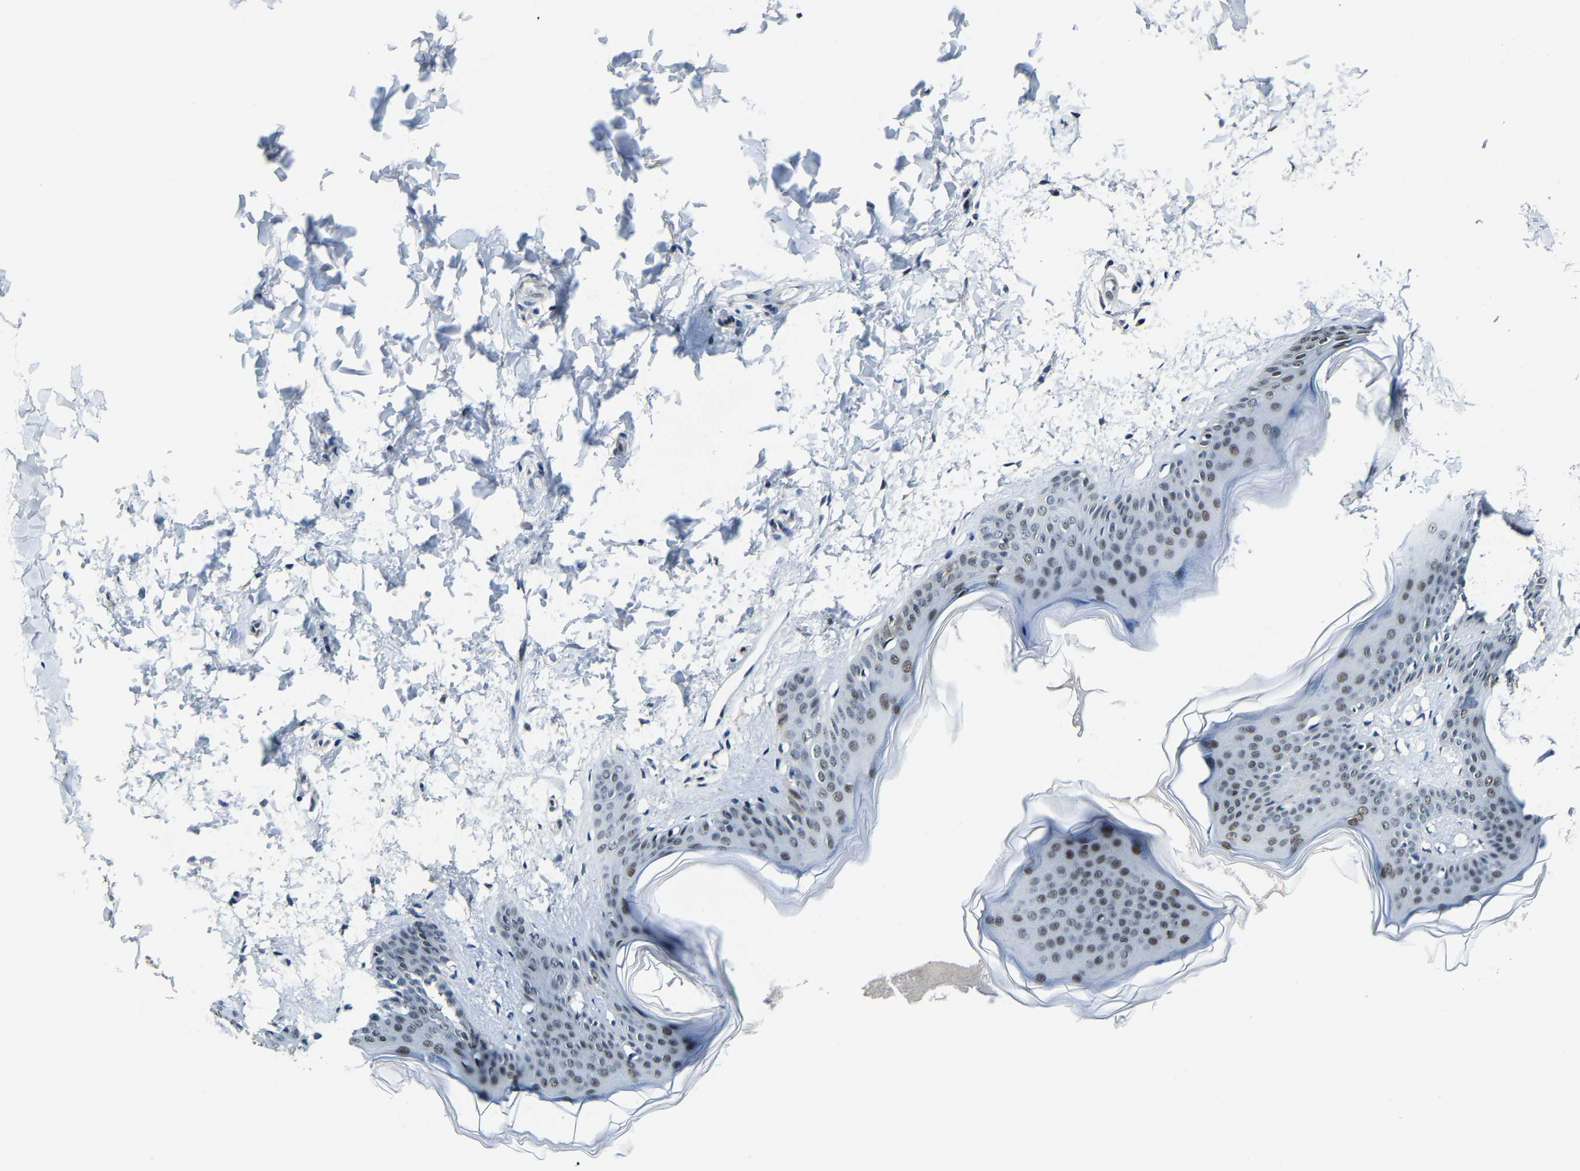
{"staining": {"intensity": "strong", "quantity": ">75%", "location": "cytoplasmic/membranous"}, "tissue": "skin", "cell_type": "Fibroblasts", "image_type": "normal", "snomed": [{"axis": "morphology", "description": "Normal tissue, NOS"}, {"axis": "topography", "description": "Skin"}], "caption": "Brown immunohistochemical staining in benign skin shows strong cytoplasmic/membranous positivity in about >75% of fibroblasts. (Brightfield microscopy of DAB IHC at high magnification).", "gene": "METTL1", "patient": {"sex": "female", "age": 17}}